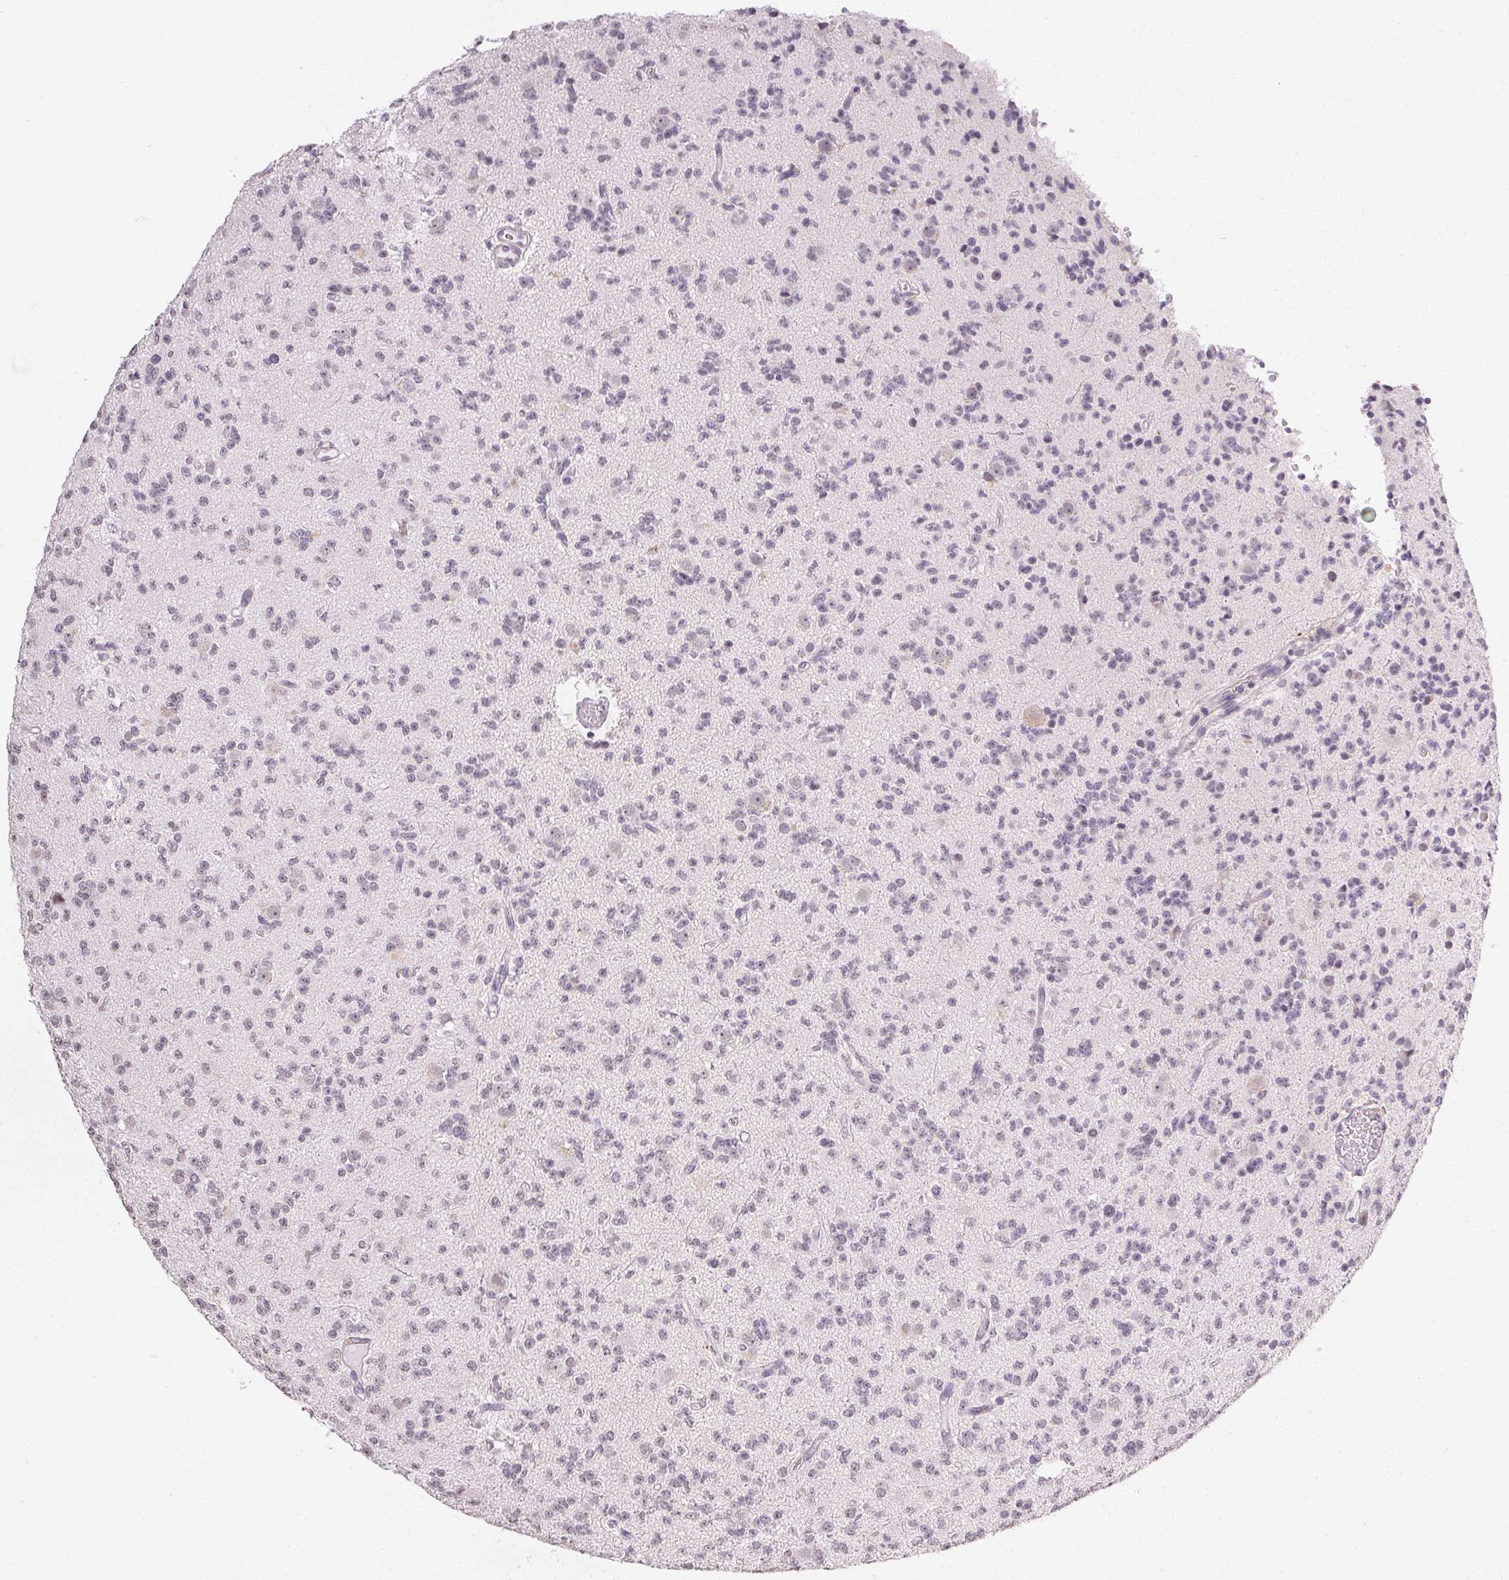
{"staining": {"intensity": "negative", "quantity": "none", "location": "none"}, "tissue": "glioma", "cell_type": "Tumor cells", "image_type": "cancer", "snomed": [{"axis": "morphology", "description": "Glioma, malignant, High grade"}, {"axis": "topography", "description": "Brain"}], "caption": "Image shows no protein expression in tumor cells of malignant high-grade glioma tissue.", "gene": "TMEM174", "patient": {"sex": "male", "age": 36}}